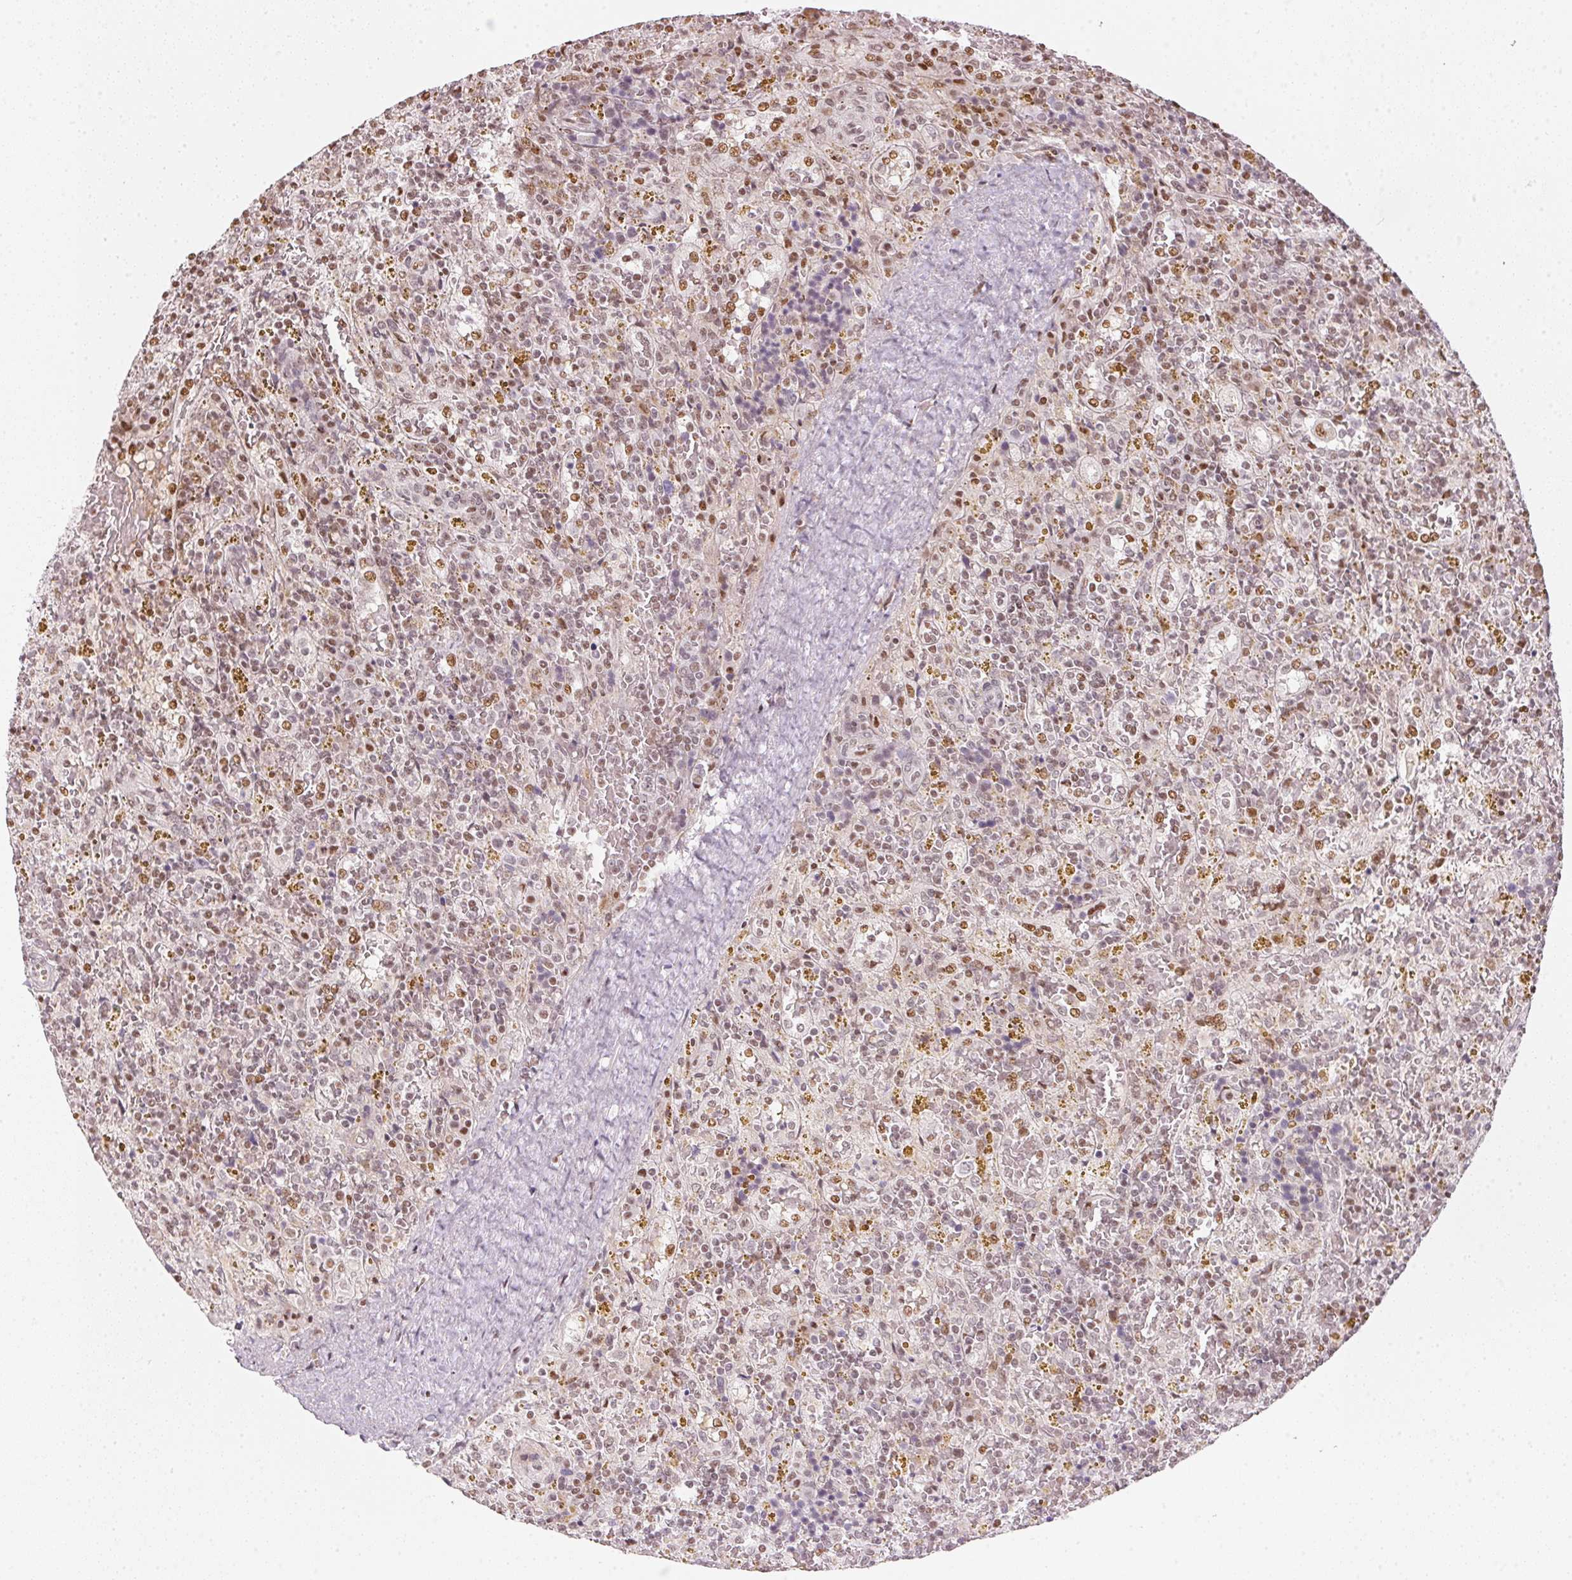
{"staining": {"intensity": "weak", "quantity": "<25%", "location": "nuclear"}, "tissue": "lymphoma", "cell_type": "Tumor cells", "image_type": "cancer", "snomed": [{"axis": "morphology", "description": "Malignant lymphoma, non-Hodgkin's type, Low grade"}, {"axis": "topography", "description": "Spleen"}], "caption": "Protein analysis of low-grade malignant lymphoma, non-Hodgkin's type shows no significant expression in tumor cells.", "gene": "KAT6A", "patient": {"sex": "female", "age": 65}}